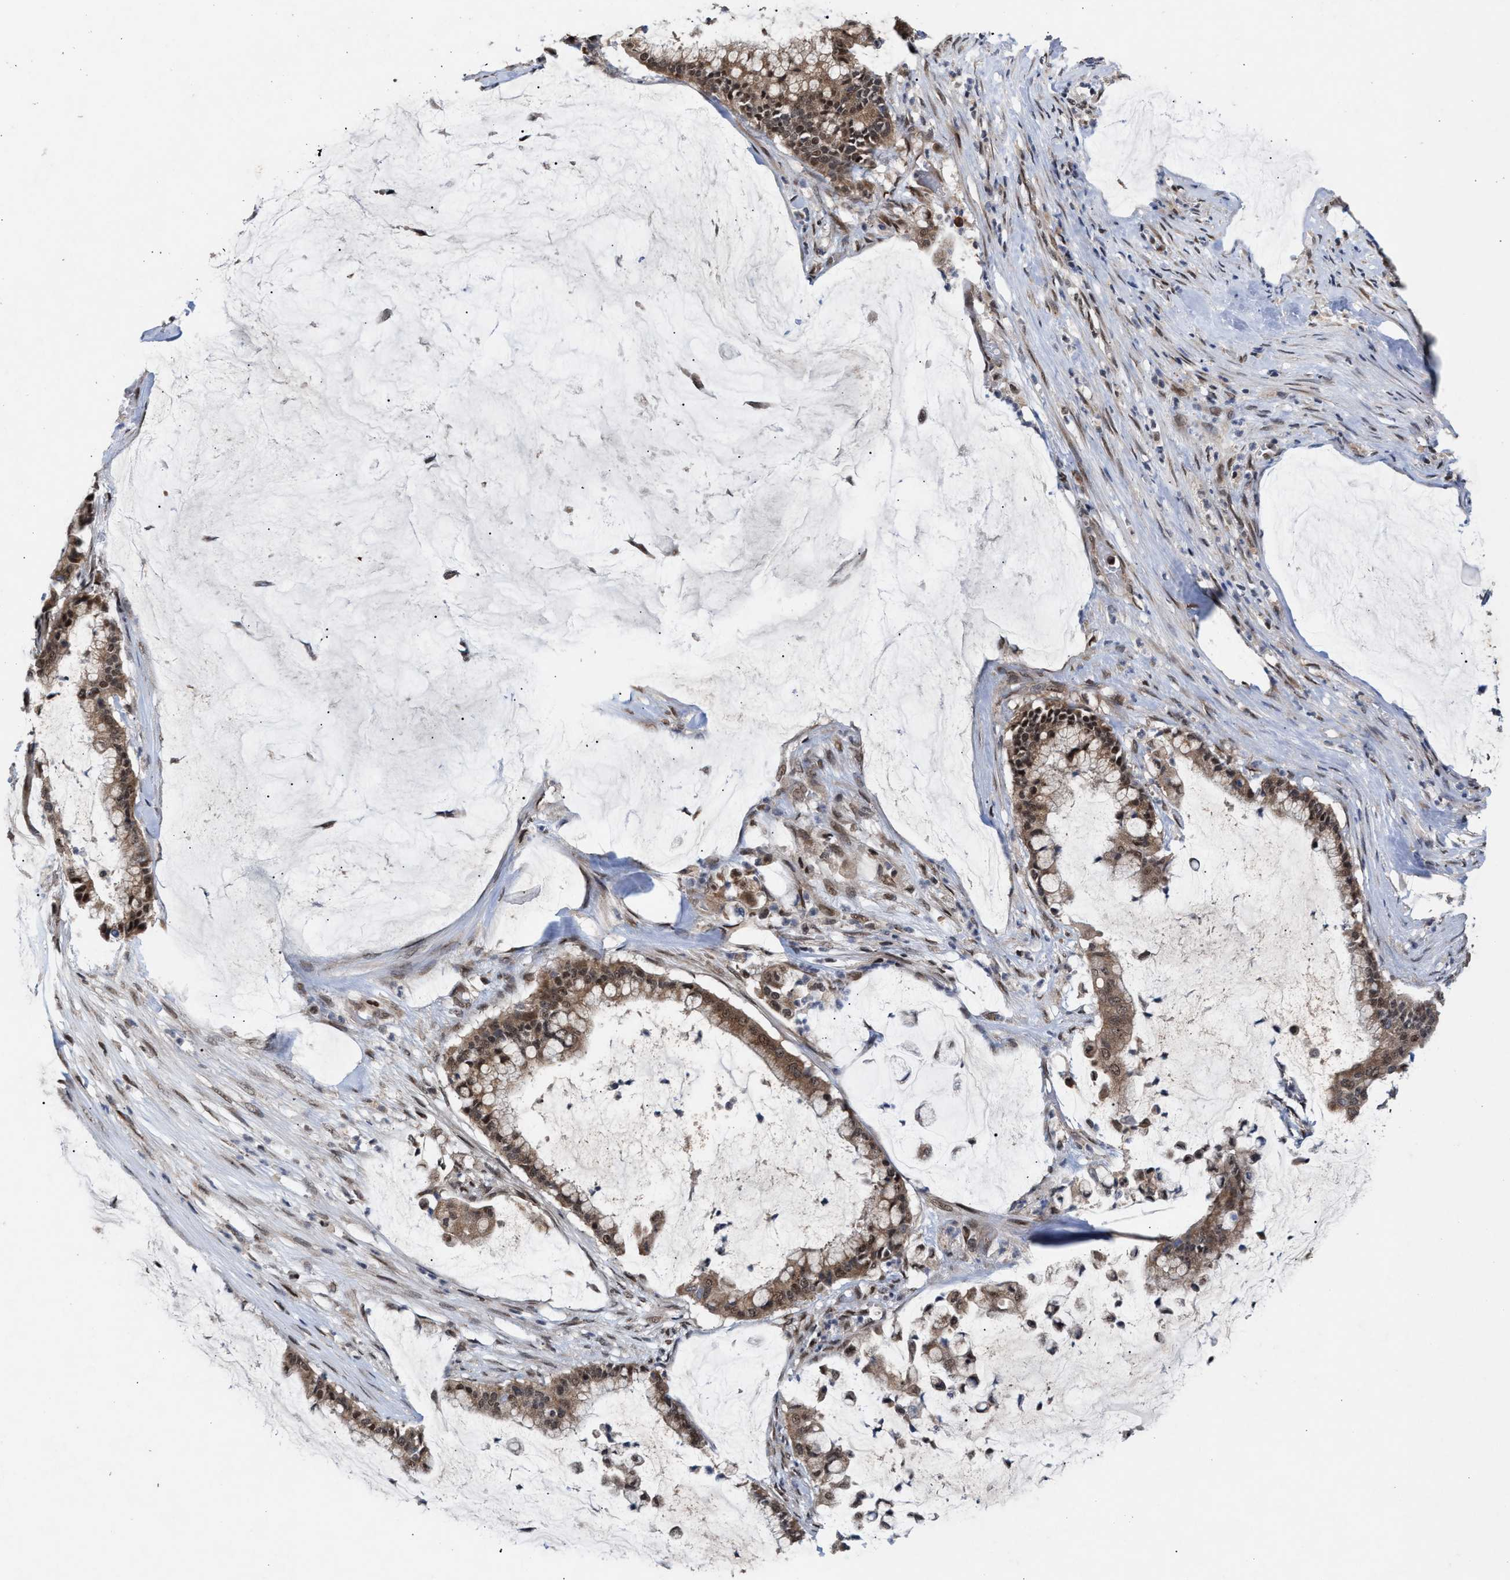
{"staining": {"intensity": "moderate", "quantity": ">75%", "location": "cytoplasmic/membranous"}, "tissue": "pancreatic cancer", "cell_type": "Tumor cells", "image_type": "cancer", "snomed": [{"axis": "morphology", "description": "Adenocarcinoma, NOS"}, {"axis": "topography", "description": "Pancreas"}], "caption": "Pancreatic cancer tissue reveals moderate cytoplasmic/membranous staining in about >75% of tumor cells, visualized by immunohistochemistry.", "gene": "MKNK2", "patient": {"sex": "male", "age": 41}}